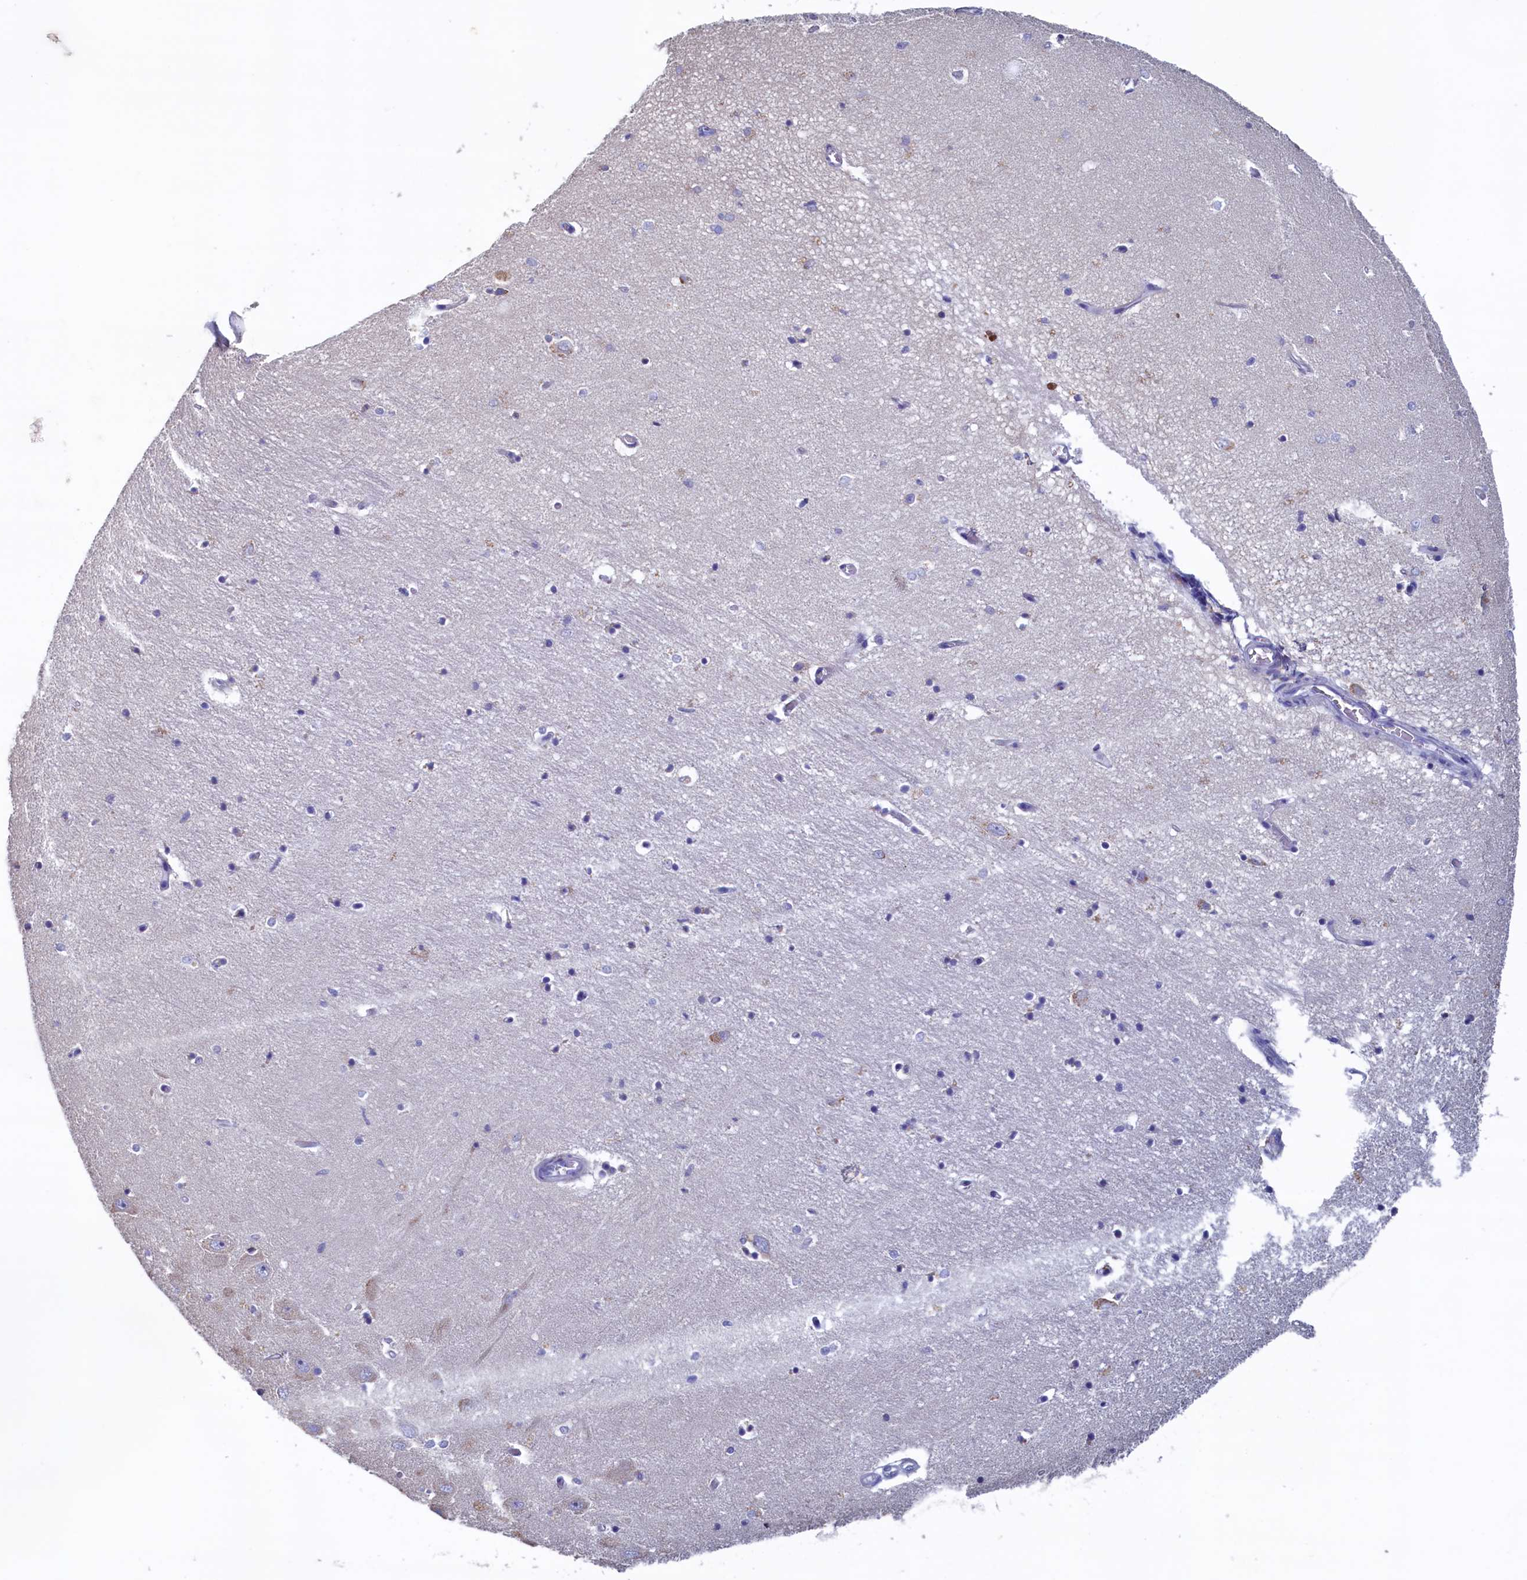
{"staining": {"intensity": "negative", "quantity": "none", "location": "none"}, "tissue": "hippocampus", "cell_type": "Glial cells", "image_type": "normal", "snomed": [{"axis": "morphology", "description": "Normal tissue, NOS"}, {"axis": "topography", "description": "Hippocampus"}], "caption": "DAB (3,3'-diaminobenzidine) immunohistochemical staining of benign hippocampus displays no significant expression in glial cells.", "gene": "CBLIF", "patient": {"sex": "female", "age": 64}}